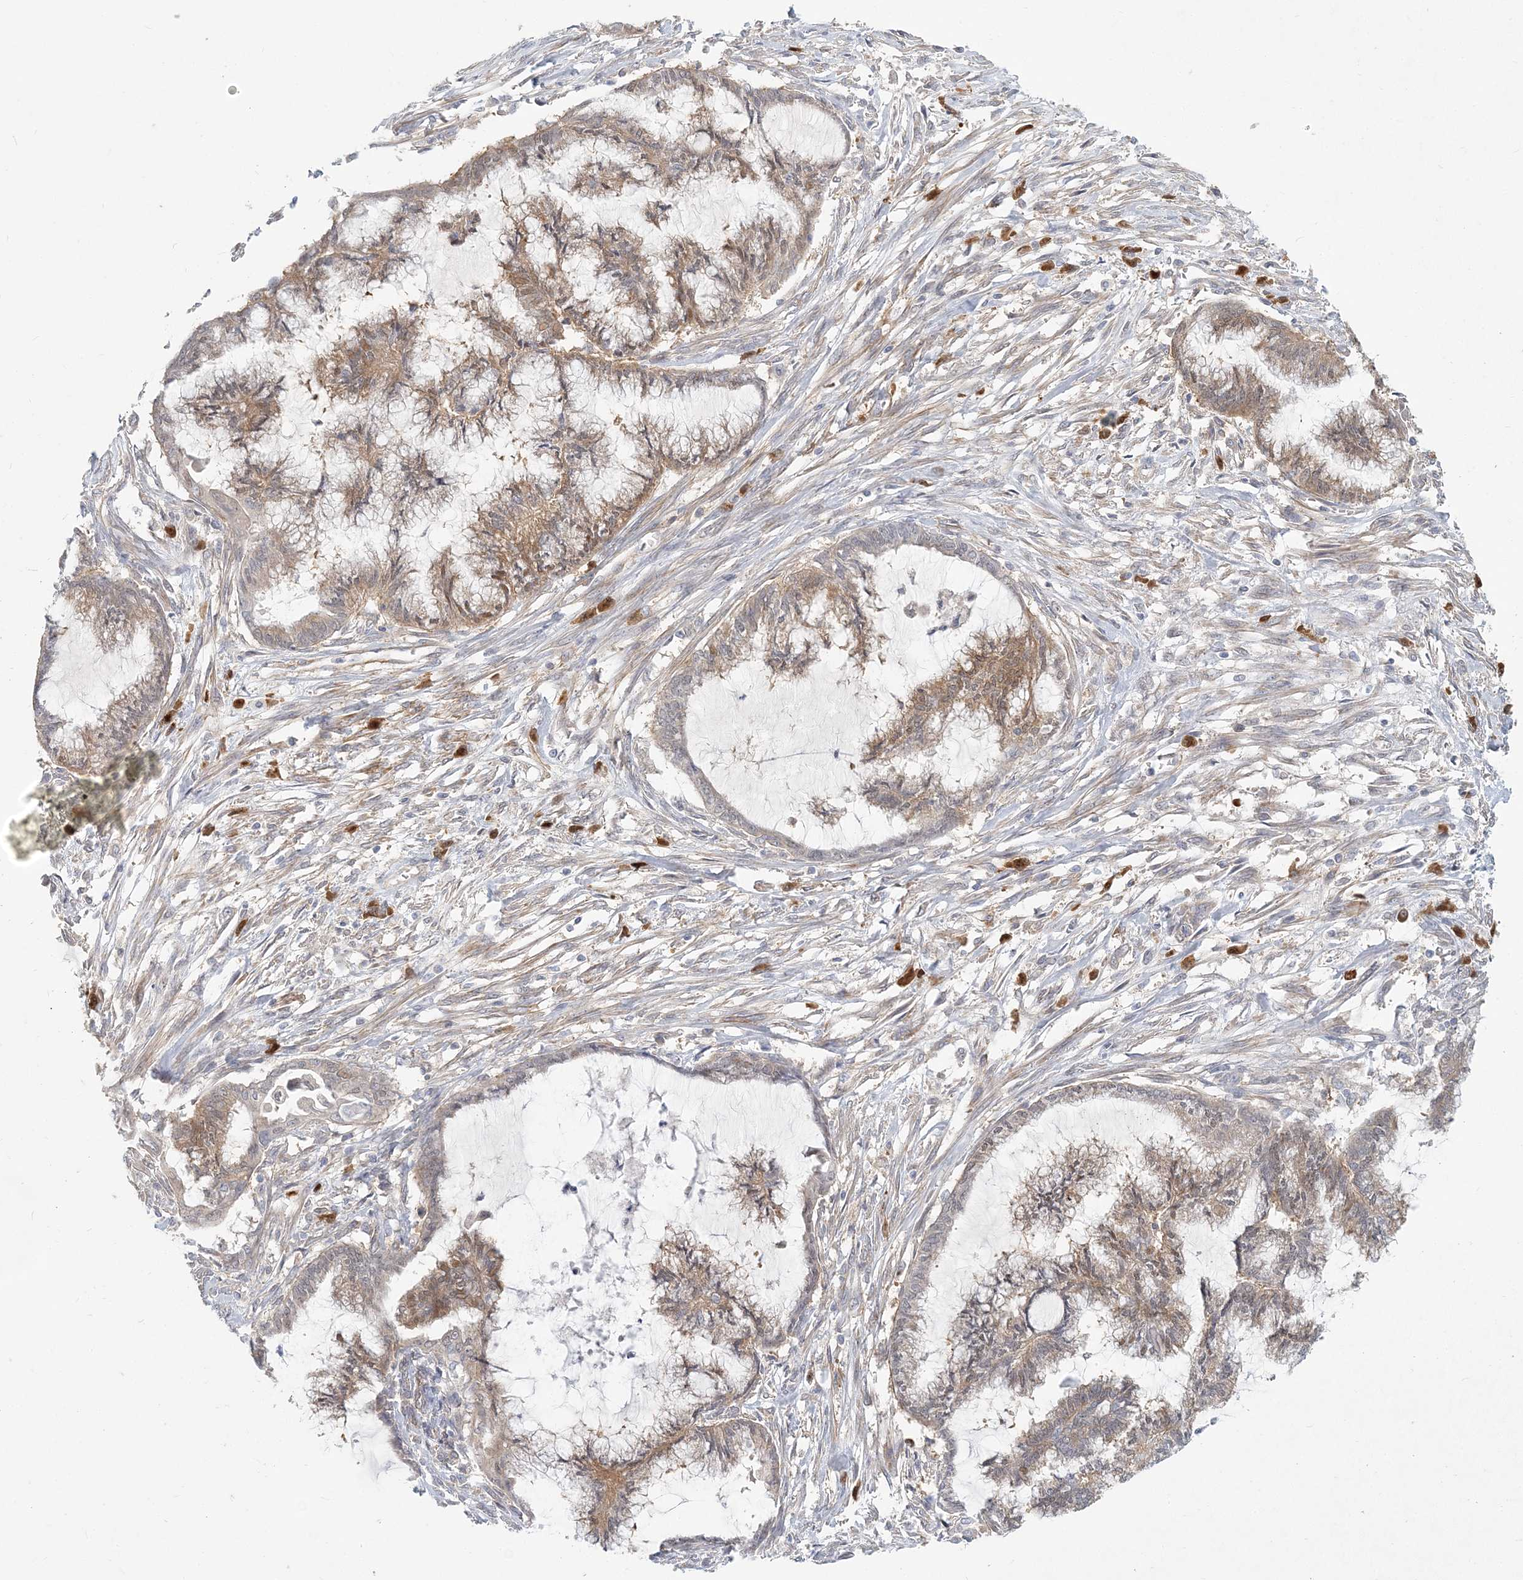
{"staining": {"intensity": "moderate", "quantity": "25%-75%", "location": "cytoplasmic/membranous"}, "tissue": "endometrial cancer", "cell_type": "Tumor cells", "image_type": "cancer", "snomed": [{"axis": "morphology", "description": "Adenocarcinoma, NOS"}, {"axis": "topography", "description": "Endometrium"}], "caption": "Tumor cells reveal medium levels of moderate cytoplasmic/membranous positivity in about 25%-75% of cells in endometrial cancer (adenocarcinoma). Immunohistochemistry stains the protein in brown and the nuclei are stained blue.", "gene": "GMPPA", "patient": {"sex": "female", "age": 86}}